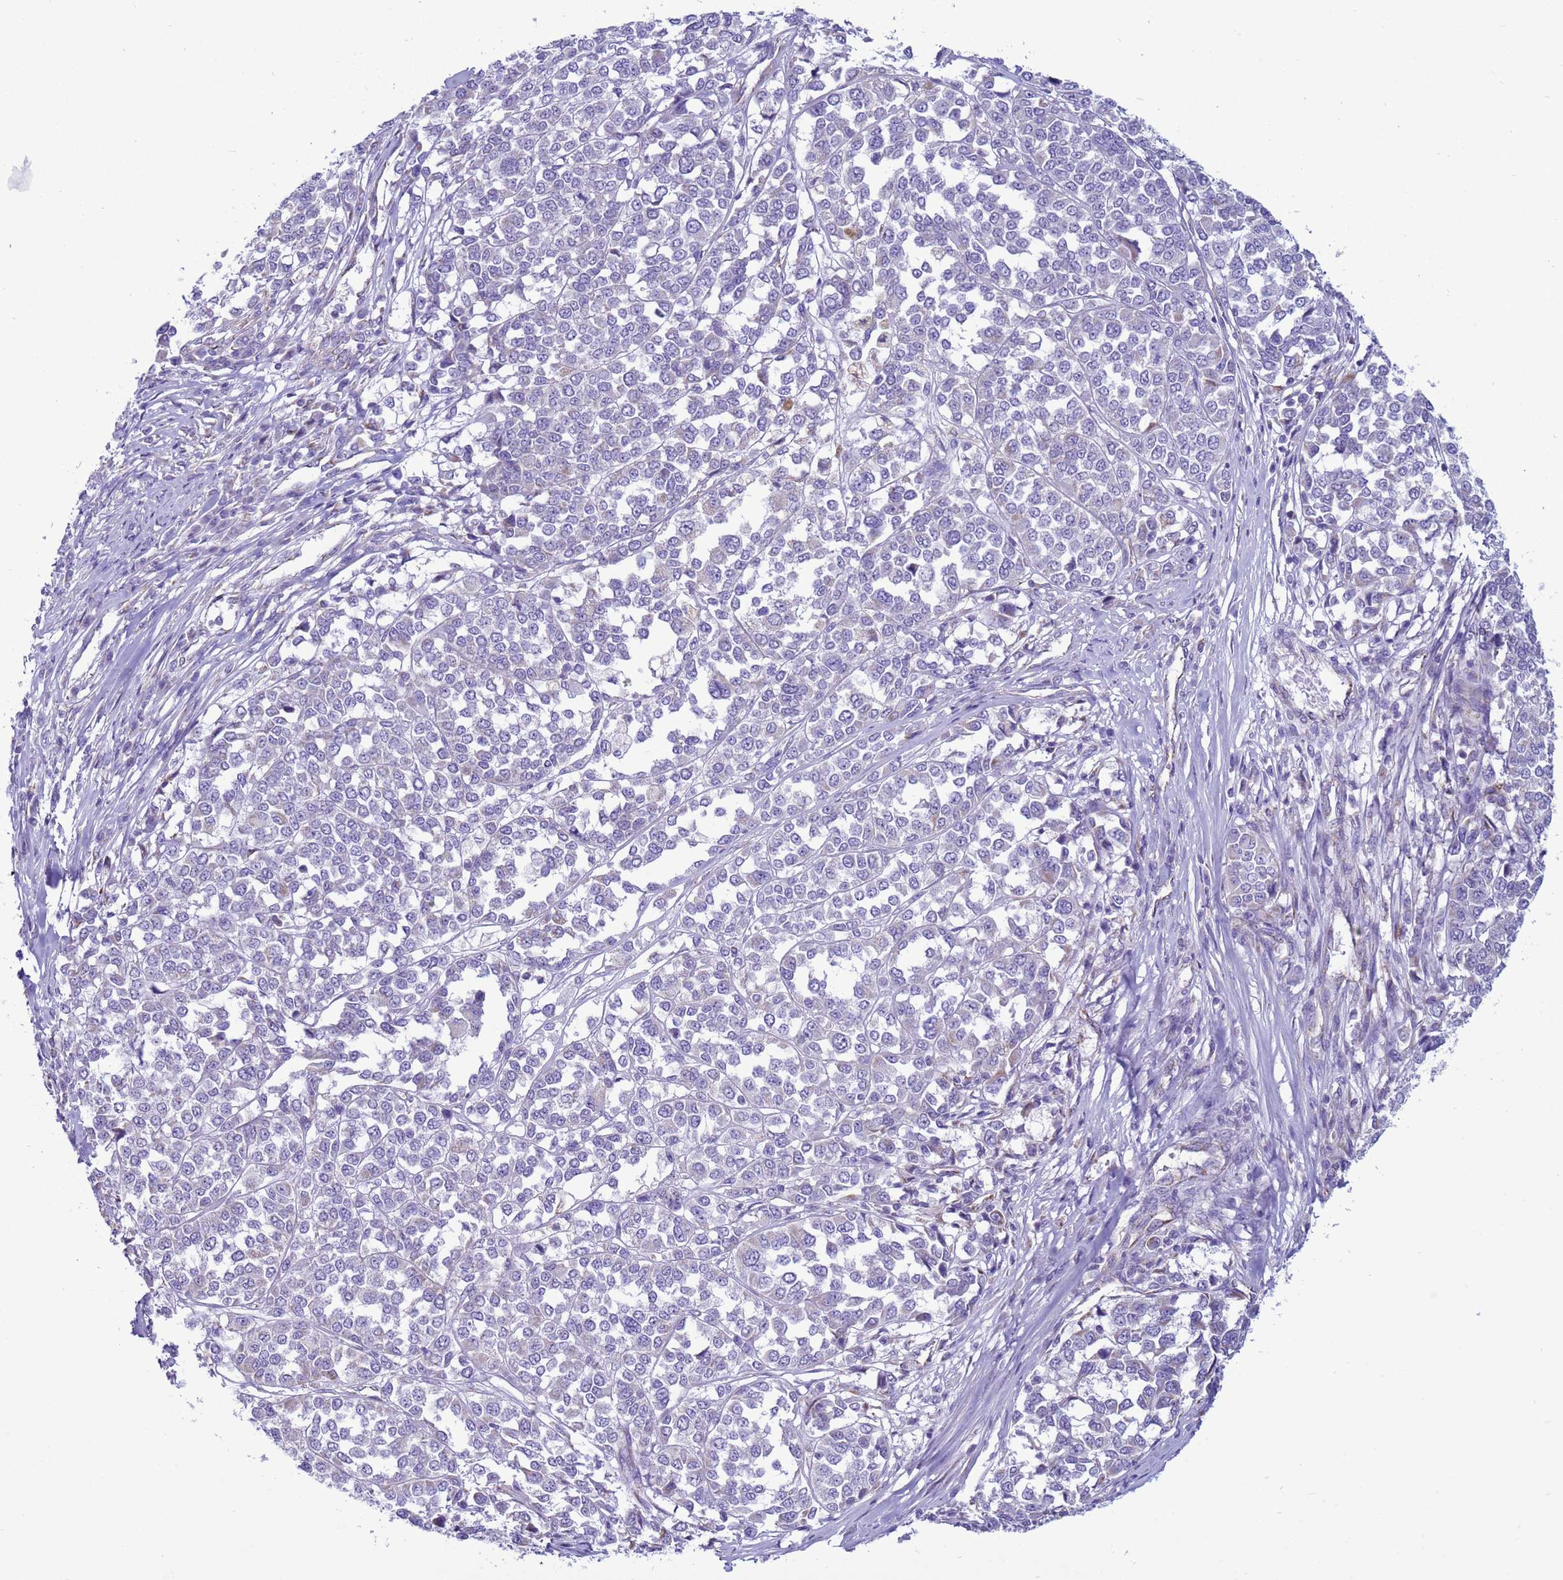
{"staining": {"intensity": "weak", "quantity": "<25%", "location": "cytoplasmic/membranous"}, "tissue": "melanoma", "cell_type": "Tumor cells", "image_type": "cancer", "snomed": [{"axis": "morphology", "description": "Malignant melanoma, Metastatic site"}, {"axis": "topography", "description": "Lymph node"}], "caption": "This is an immunohistochemistry (IHC) micrograph of melanoma. There is no expression in tumor cells.", "gene": "NCALD", "patient": {"sex": "male", "age": 44}}